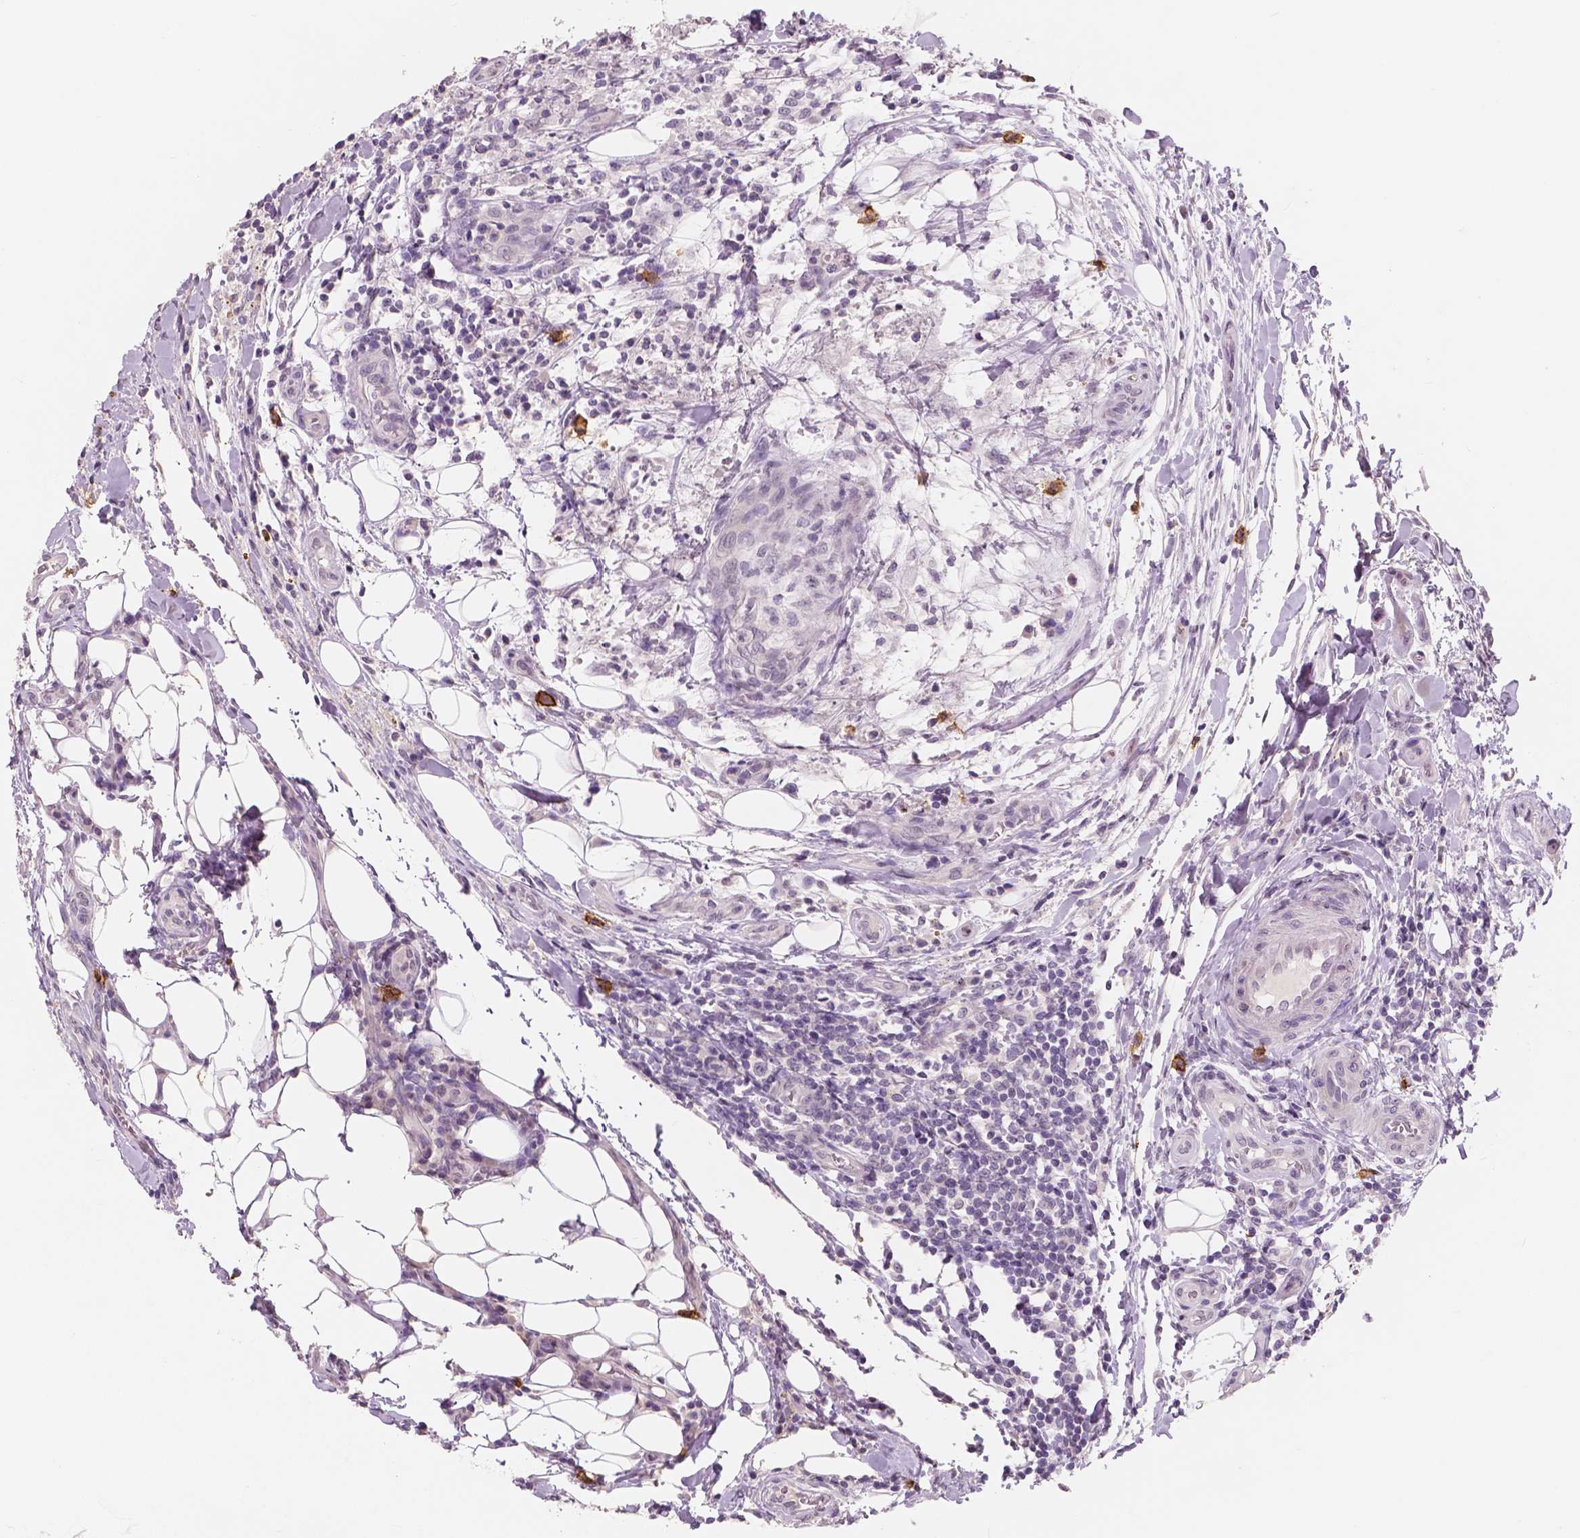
{"staining": {"intensity": "negative", "quantity": "none", "location": "none"}, "tissue": "testis cancer", "cell_type": "Tumor cells", "image_type": "cancer", "snomed": [{"axis": "morphology", "description": "Carcinoma, Embryonal, NOS"}, {"axis": "topography", "description": "Testis"}], "caption": "The immunohistochemistry micrograph has no significant expression in tumor cells of testis embryonal carcinoma tissue.", "gene": "KIT", "patient": {"sex": "male", "age": 24}}